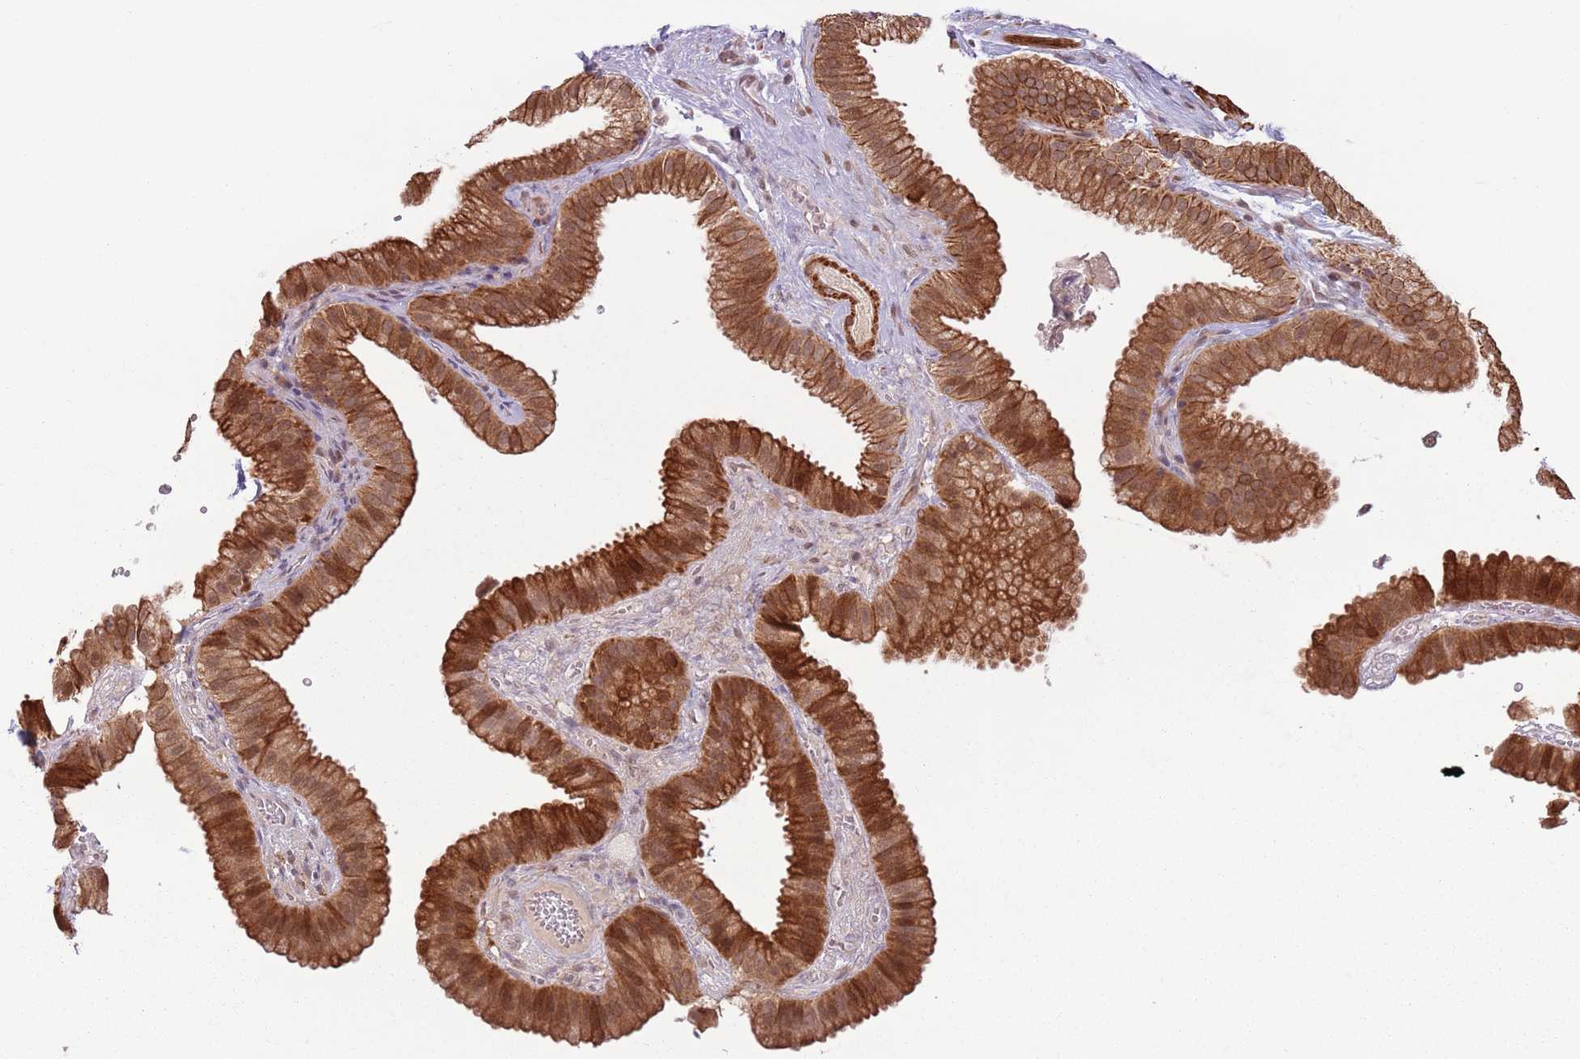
{"staining": {"intensity": "strong", "quantity": ">75%", "location": "cytoplasmic/membranous"}, "tissue": "gallbladder", "cell_type": "Glandular cells", "image_type": "normal", "snomed": [{"axis": "morphology", "description": "Normal tissue, NOS"}, {"axis": "topography", "description": "Gallbladder"}], "caption": "Immunohistochemical staining of unremarkable gallbladder shows strong cytoplasmic/membranous protein expression in about >75% of glandular cells. The staining is performed using DAB brown chromogen to label protein expression. The nuclei are counter-stained blue using hematoxylin.", "gene": "CCDC154", "patient": {"sex": "female", "age": 61}}